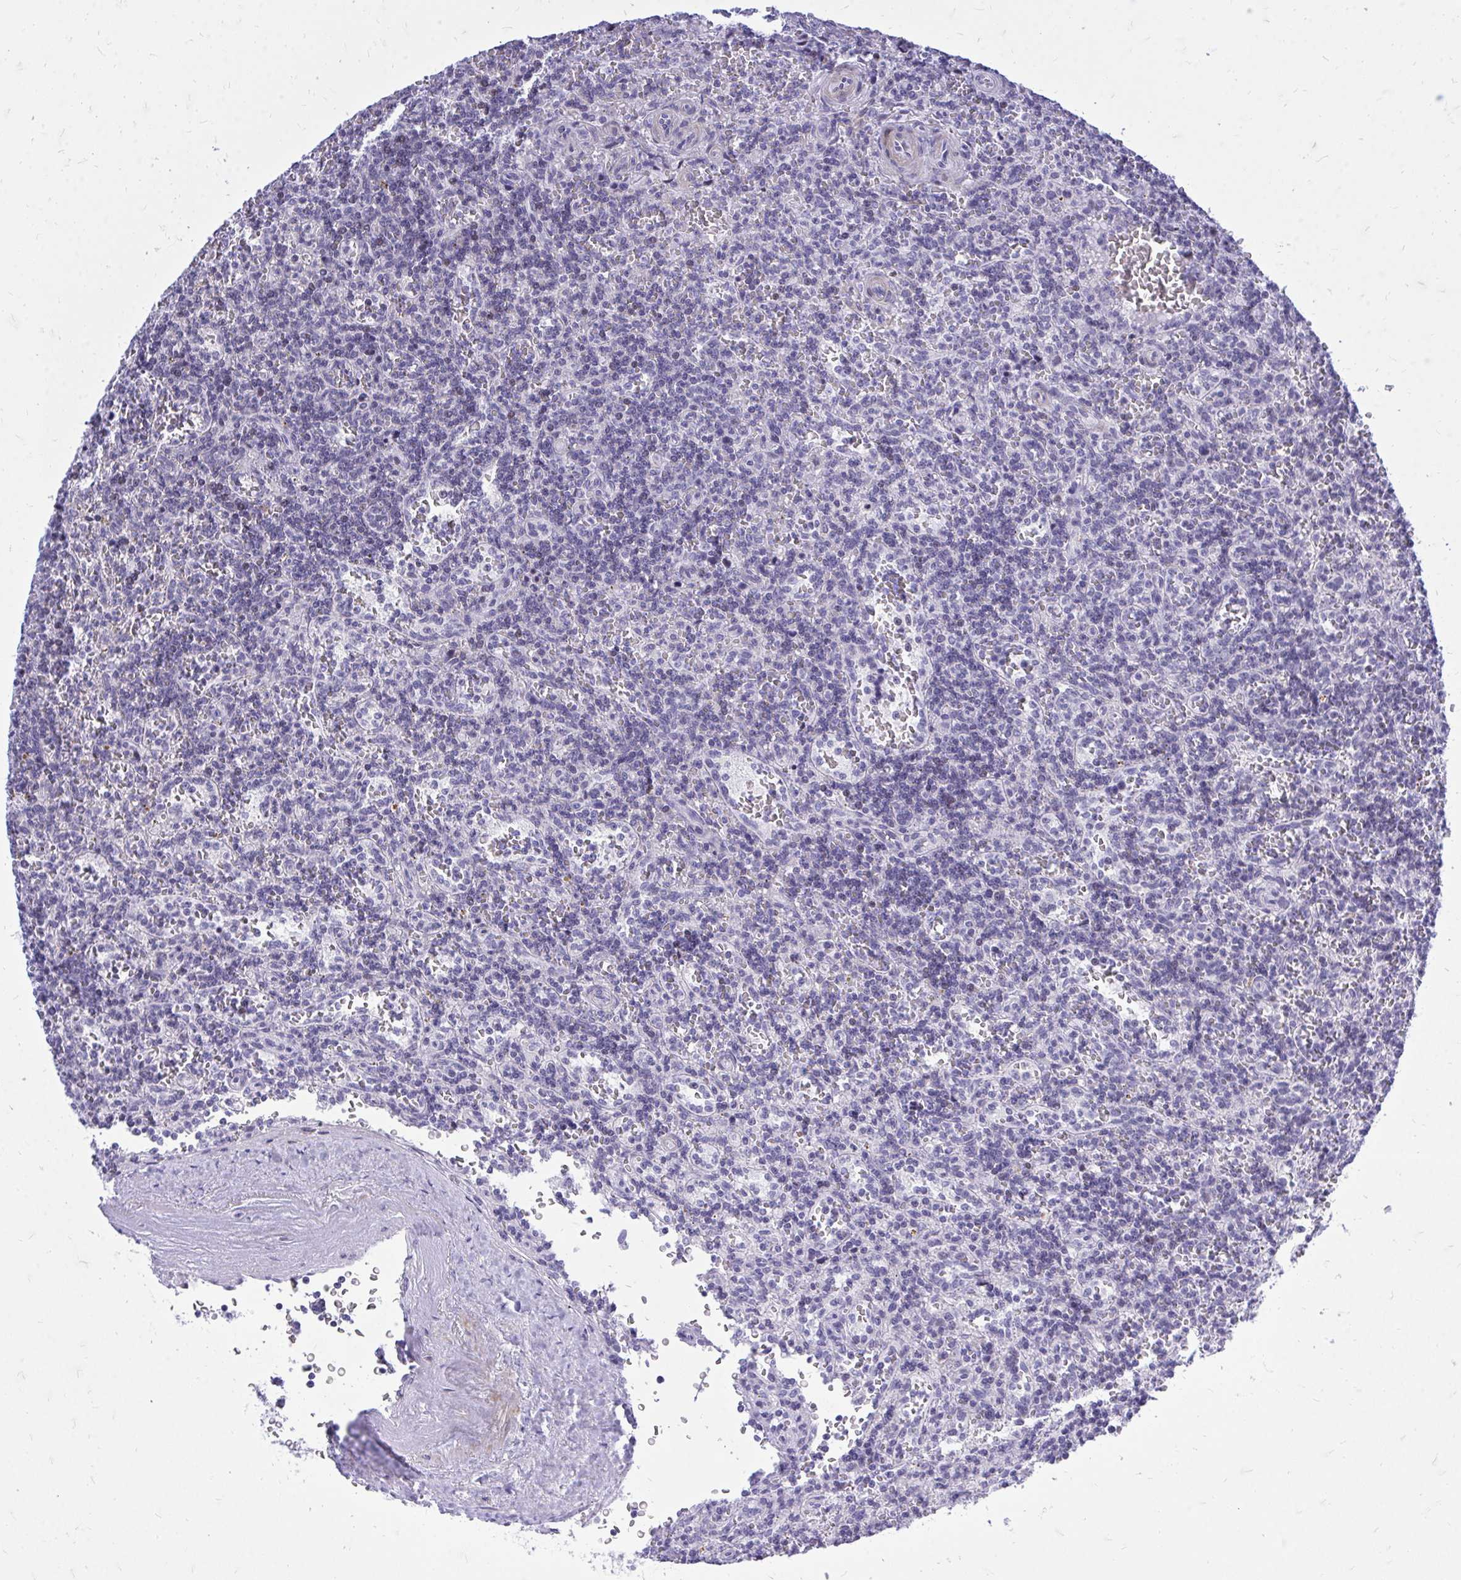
{"staining": {"intensity": "negative", "quantity": "none", "location": "none"}, "tissue": "lymphoma", "cell_type": "Tumor cells", "image_type": "cancer", "snomed": [{"axis": "morphology", "description": "Malignant lymphoma, non-Hodgkin's type, Low grade"}, {"axis": "topography", "description": "Spleen"}], "caption": "Immunohistochemistry histopathology image of neoplastic tissue: low-grade malignant lymphoma, non-Hodgkin's type stained with DAB reveals no significant protein staining in tumor cells.", "gene": "GABRA1", "patient": {"sex": "male", "age": 73}}